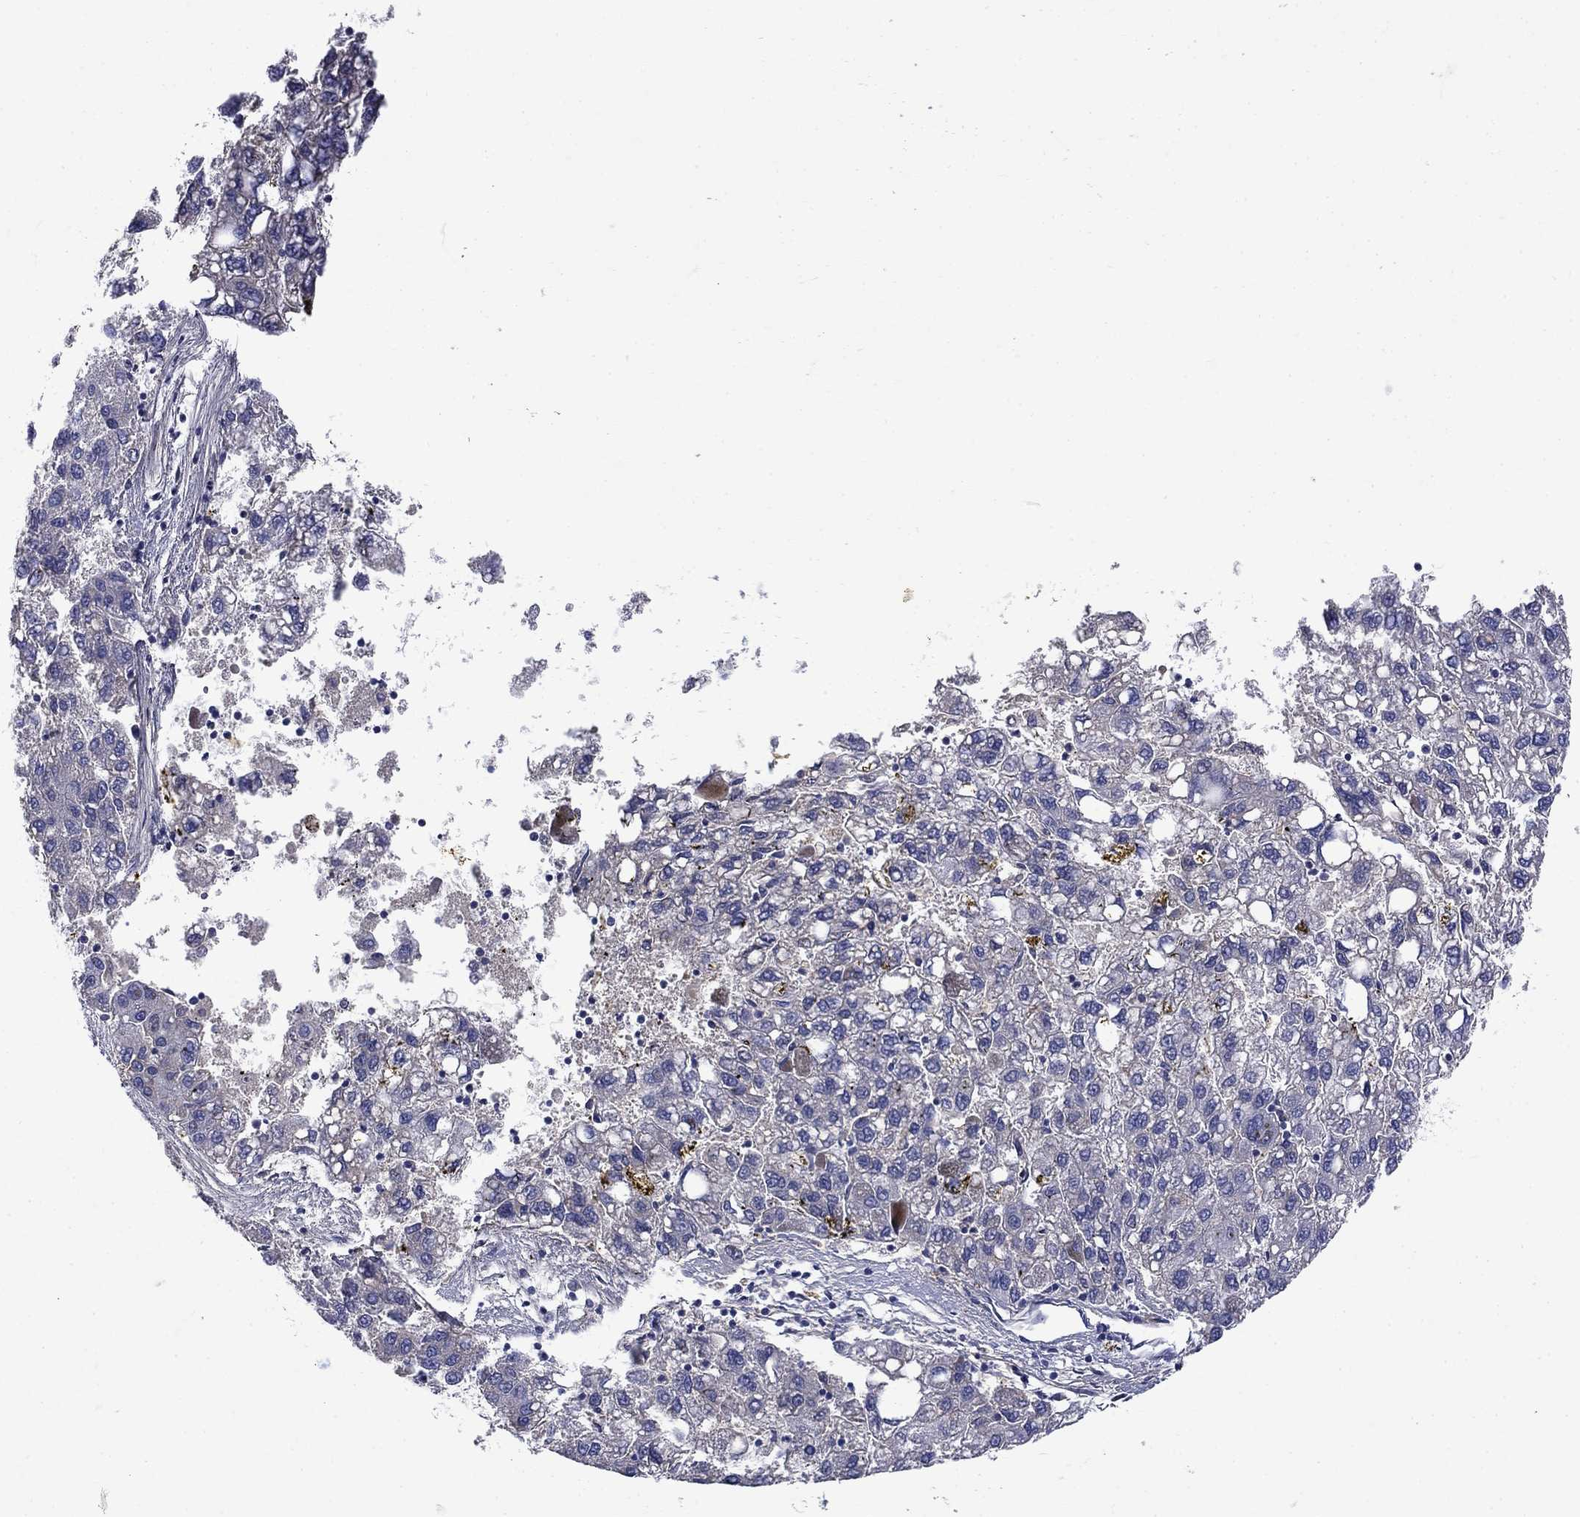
{"staining": {"intensity": "negative", "quantity": "none", "location": "none"}, "tissue": "liver cancer", "cell_type": "Tumor cells", "image_type": "cancer", "snomed": [{"axis": "morphology", "description": "Carcinoma, Hepatocellular, NOS"}, {"axis": "topography", "description": "Liver"}], "caption": "Immunohistochemistry (IHC) of liver cancer shows no expression in tumor cells.", "gene": "SULT2B1", "patient": {"sex": "female", "age": 82}}